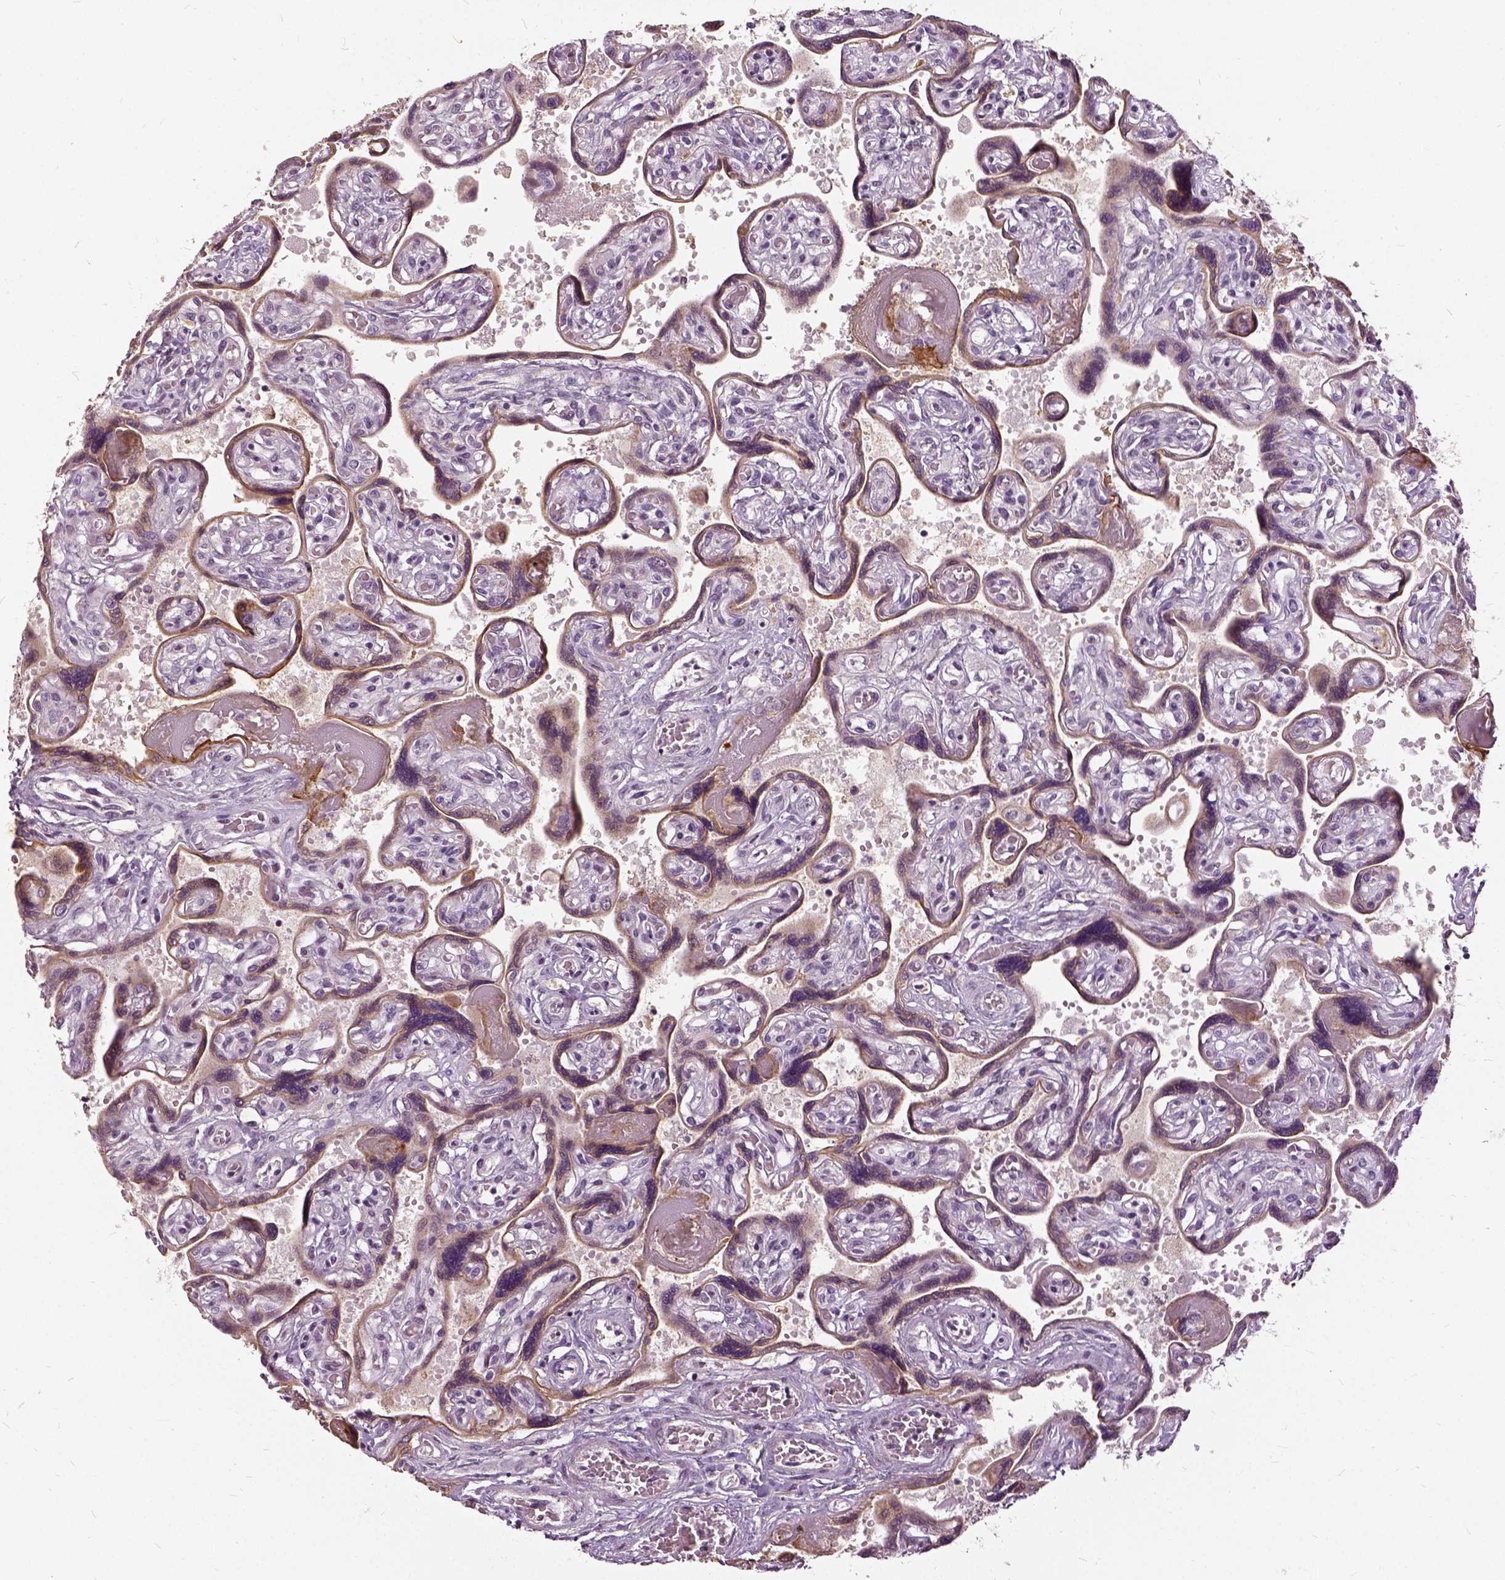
{"staining": {"intensity": "negative", "quantity": "none", "location": "none"}, "tissue": "placenta", "cell_type": "Decidual cells", "image_type": "normal", "snomed": [{"axis": "morphology", "description": "Normal tissue, NOS"}, {"axis": "topography", "description": "Placenta"}], "caption": "Immunohistochemistry of benign human placenta shows no staining in decidual cells. Nuclei are stained in blue.", "gene": "ILRUN", "patient": {"sex": "female", "age": 32}}